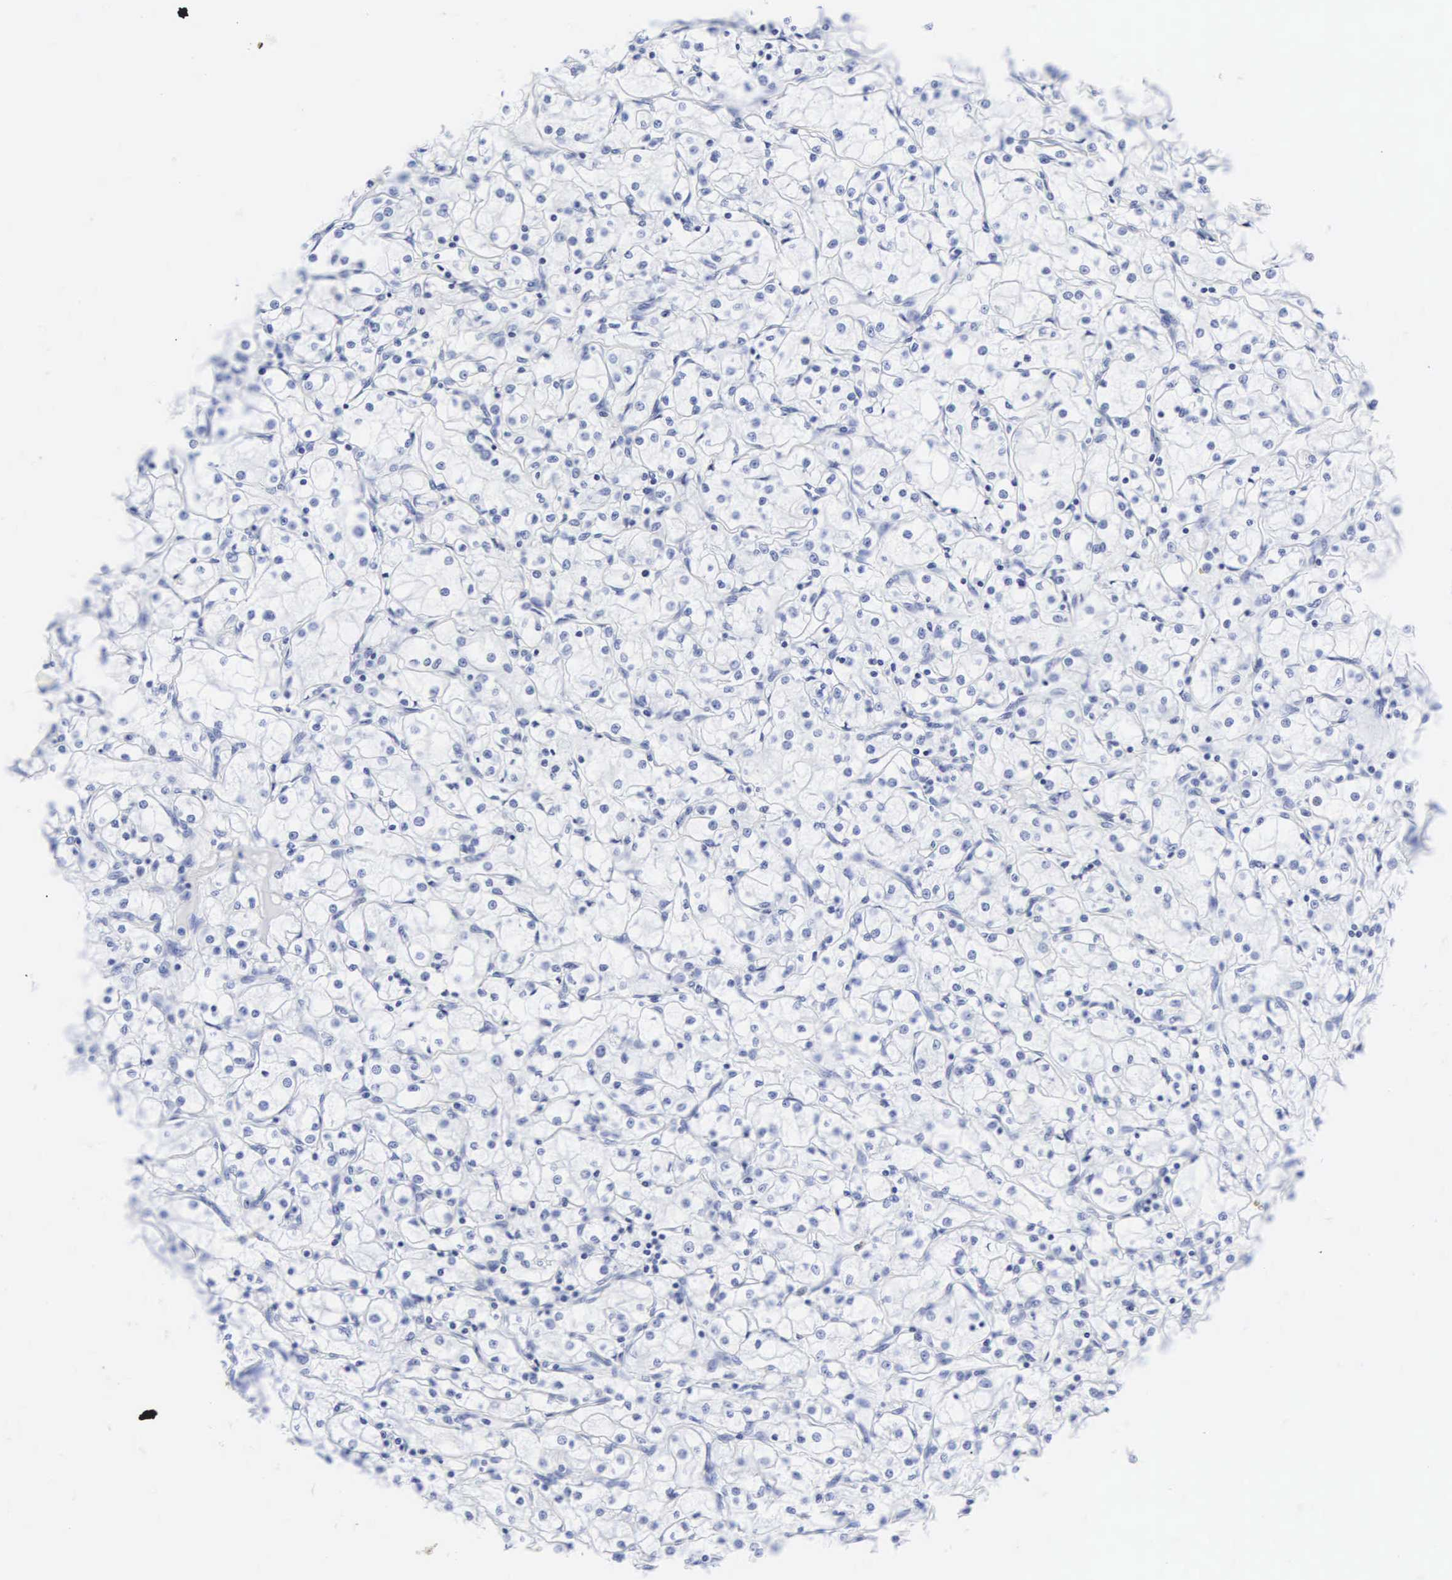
{"staining": {"intensity": "negative", "quantity": "none", "location": "none"}, "tissue": "renal cancer", "cell_type": "Tumor cells", "image_type": "cancer", "snomed": [{"axis": "morphology", "description": "Adenocarcinoma, NOS"}, {"axis": "topography", "description": "Kidney"}], "caption": "Tumor cells are negative for brown protein staining in renal adenocarcinoma. (Stains: DAB (3,3'-diaminobenzidine) IHC with hematoxylin counter stain, Microscopy: brightfield microscopy at high magnification).", "gene": "CGB3", "patient": {"sex": "male", "age": 61}}